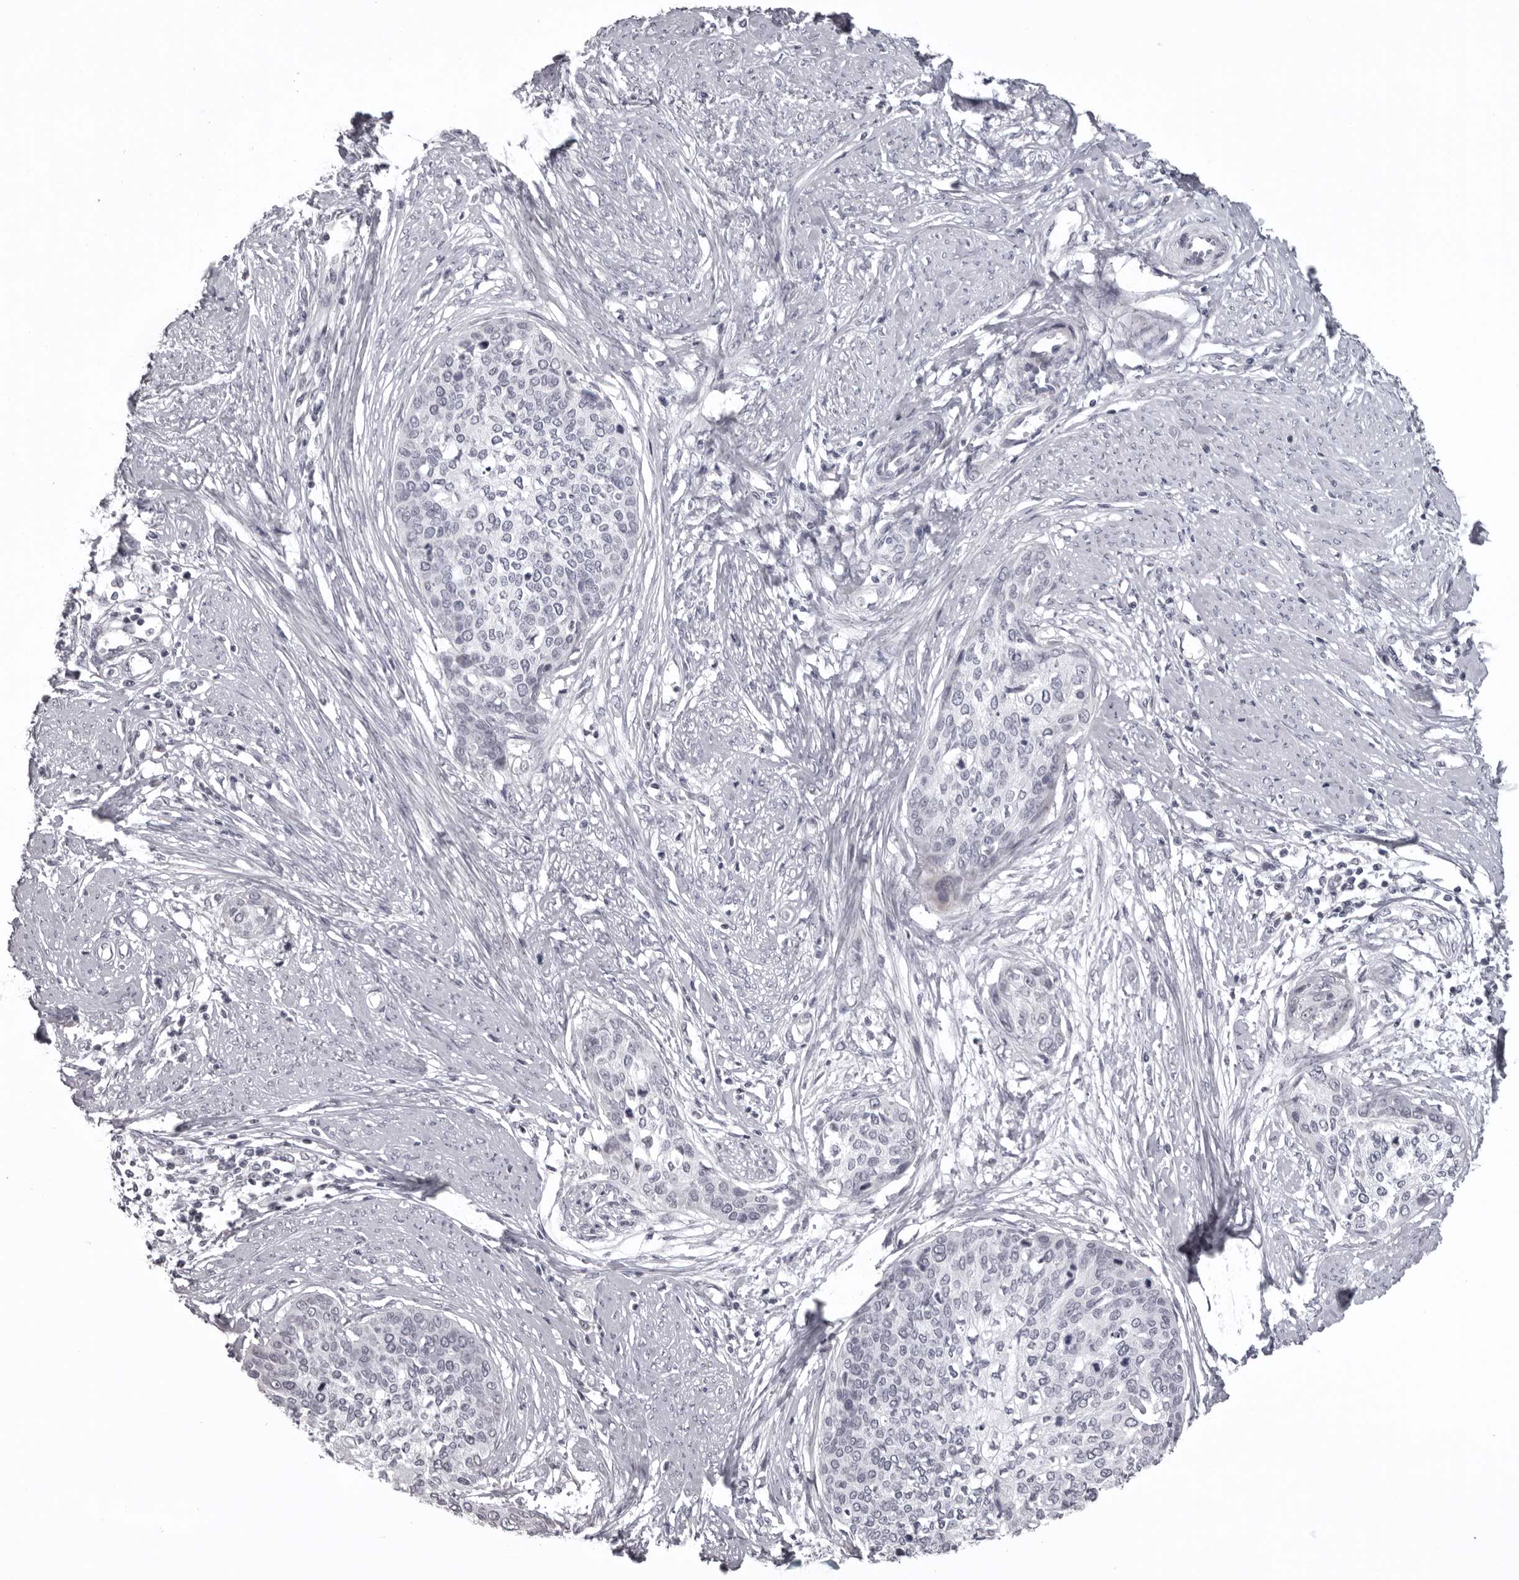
{"staining": {"intensity": "negative", "quantity": "none", "location": "none"}, "tissue": "cervical cancer", "cell_type": "Tumor cells", "image_type": "cancer", "snomed": [{"axis": "morphology", "description": "Squamous cell carcinoma, NOS"}, {"axis": "topography", "description": "Cervix"}], "caption": "Immunohistochemical staining of cervical cancer (squamous cell carcinoma) displays no significant positivity in tumor cells.", "gene": "HELZ", "patient": {"sex": "female", "age": 37}}